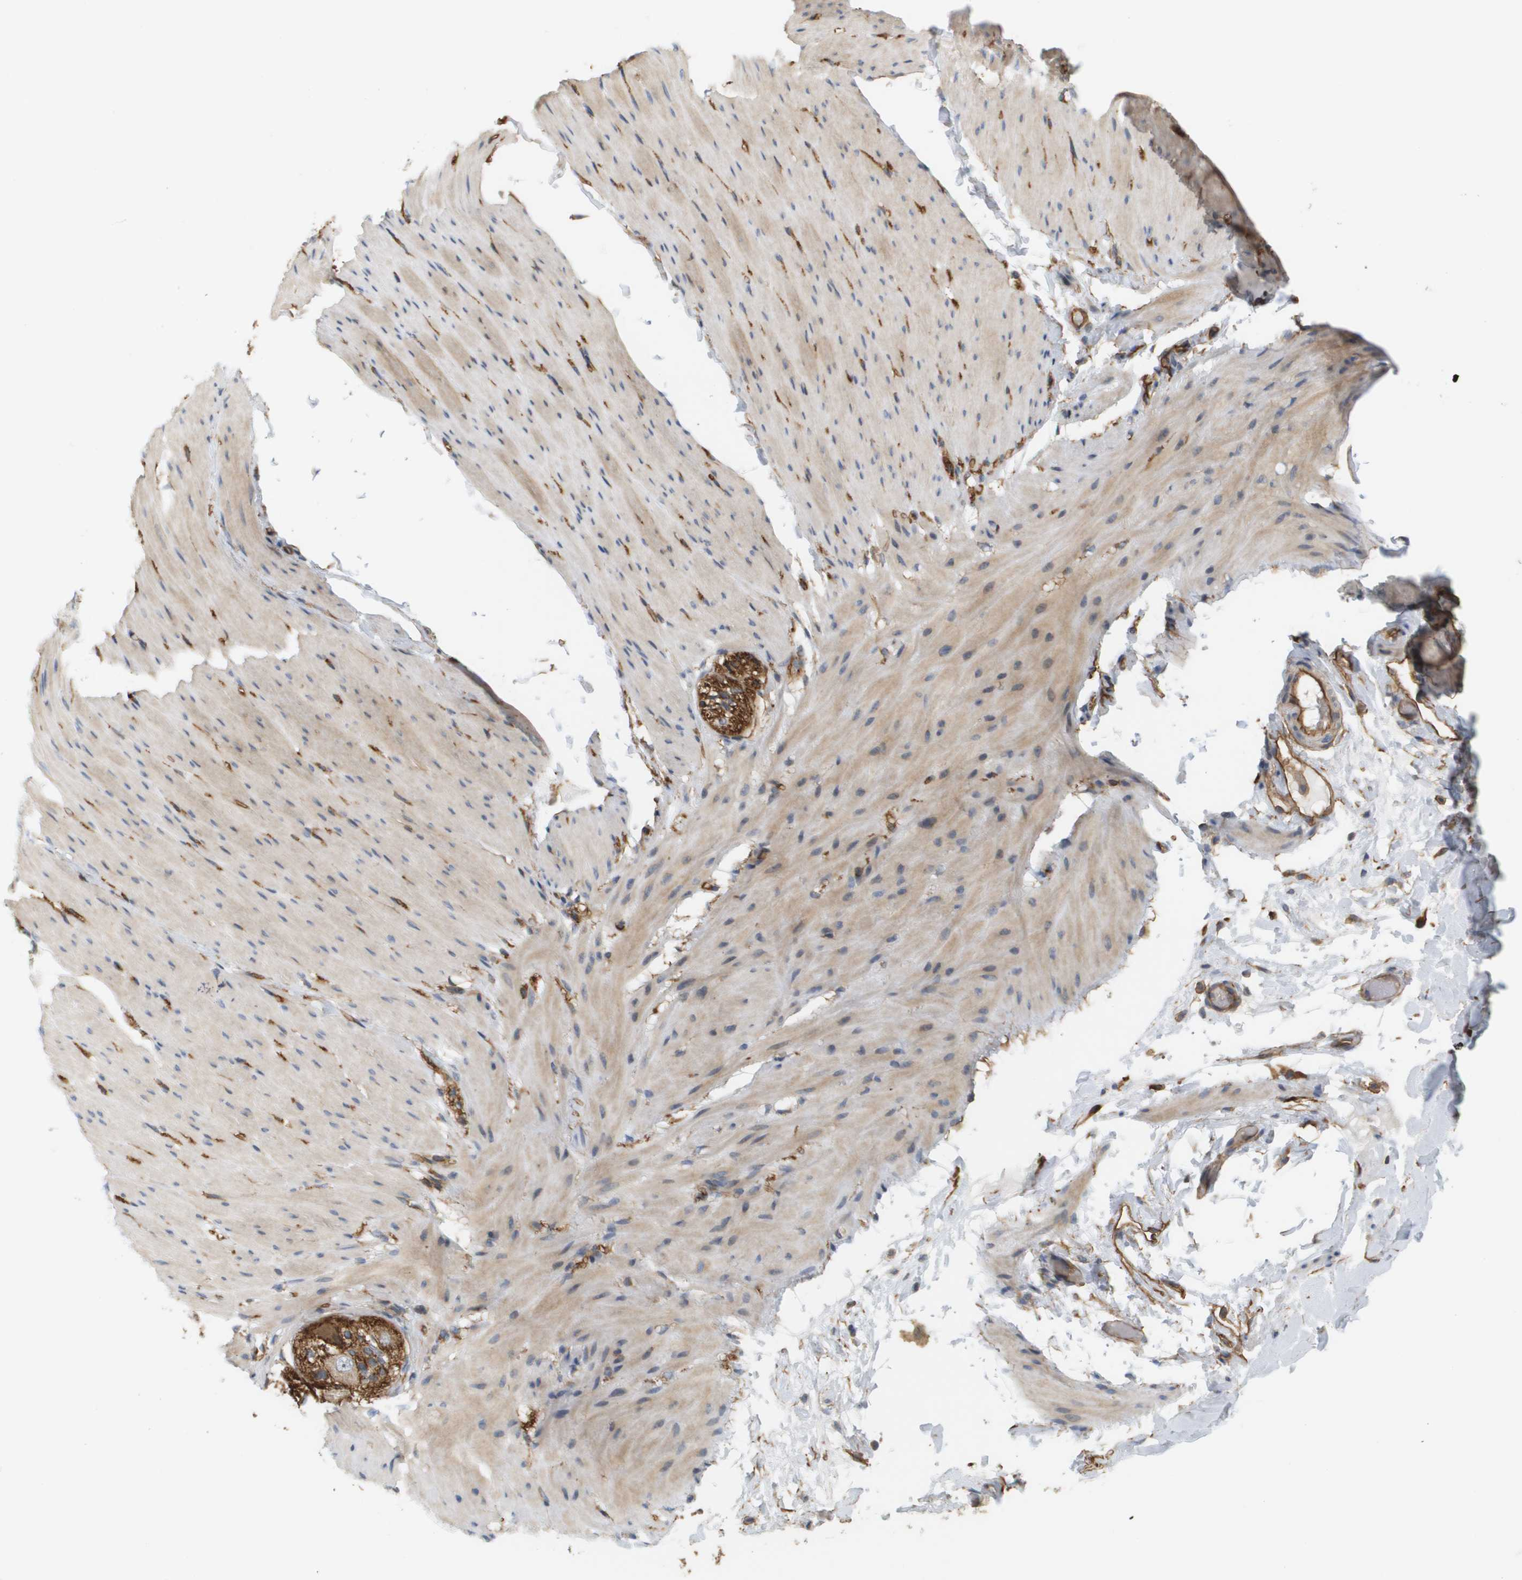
{"staining": {"intensity": "weak", "quantity": ">75%", "location": "cytoplasmic/membranous"}, "tissue": "smooth muscle", "cell_type": "Smooth muscle cells", "image_type": "normal", "snomed": [{"axis": "morphology", "description": "Normal tissue, NOS"}, {"axis": "topography", "description": "Smooth muscle"}, {"axis": "topography", "description": "Colon"}], "caption": "Weak cytoplasmic/membranous expression is seen in about >75% of smooth muscle cells in normal smooth muscle.", "gene": "SGMS2", "patient": {"sex": "male", "age": 67}}